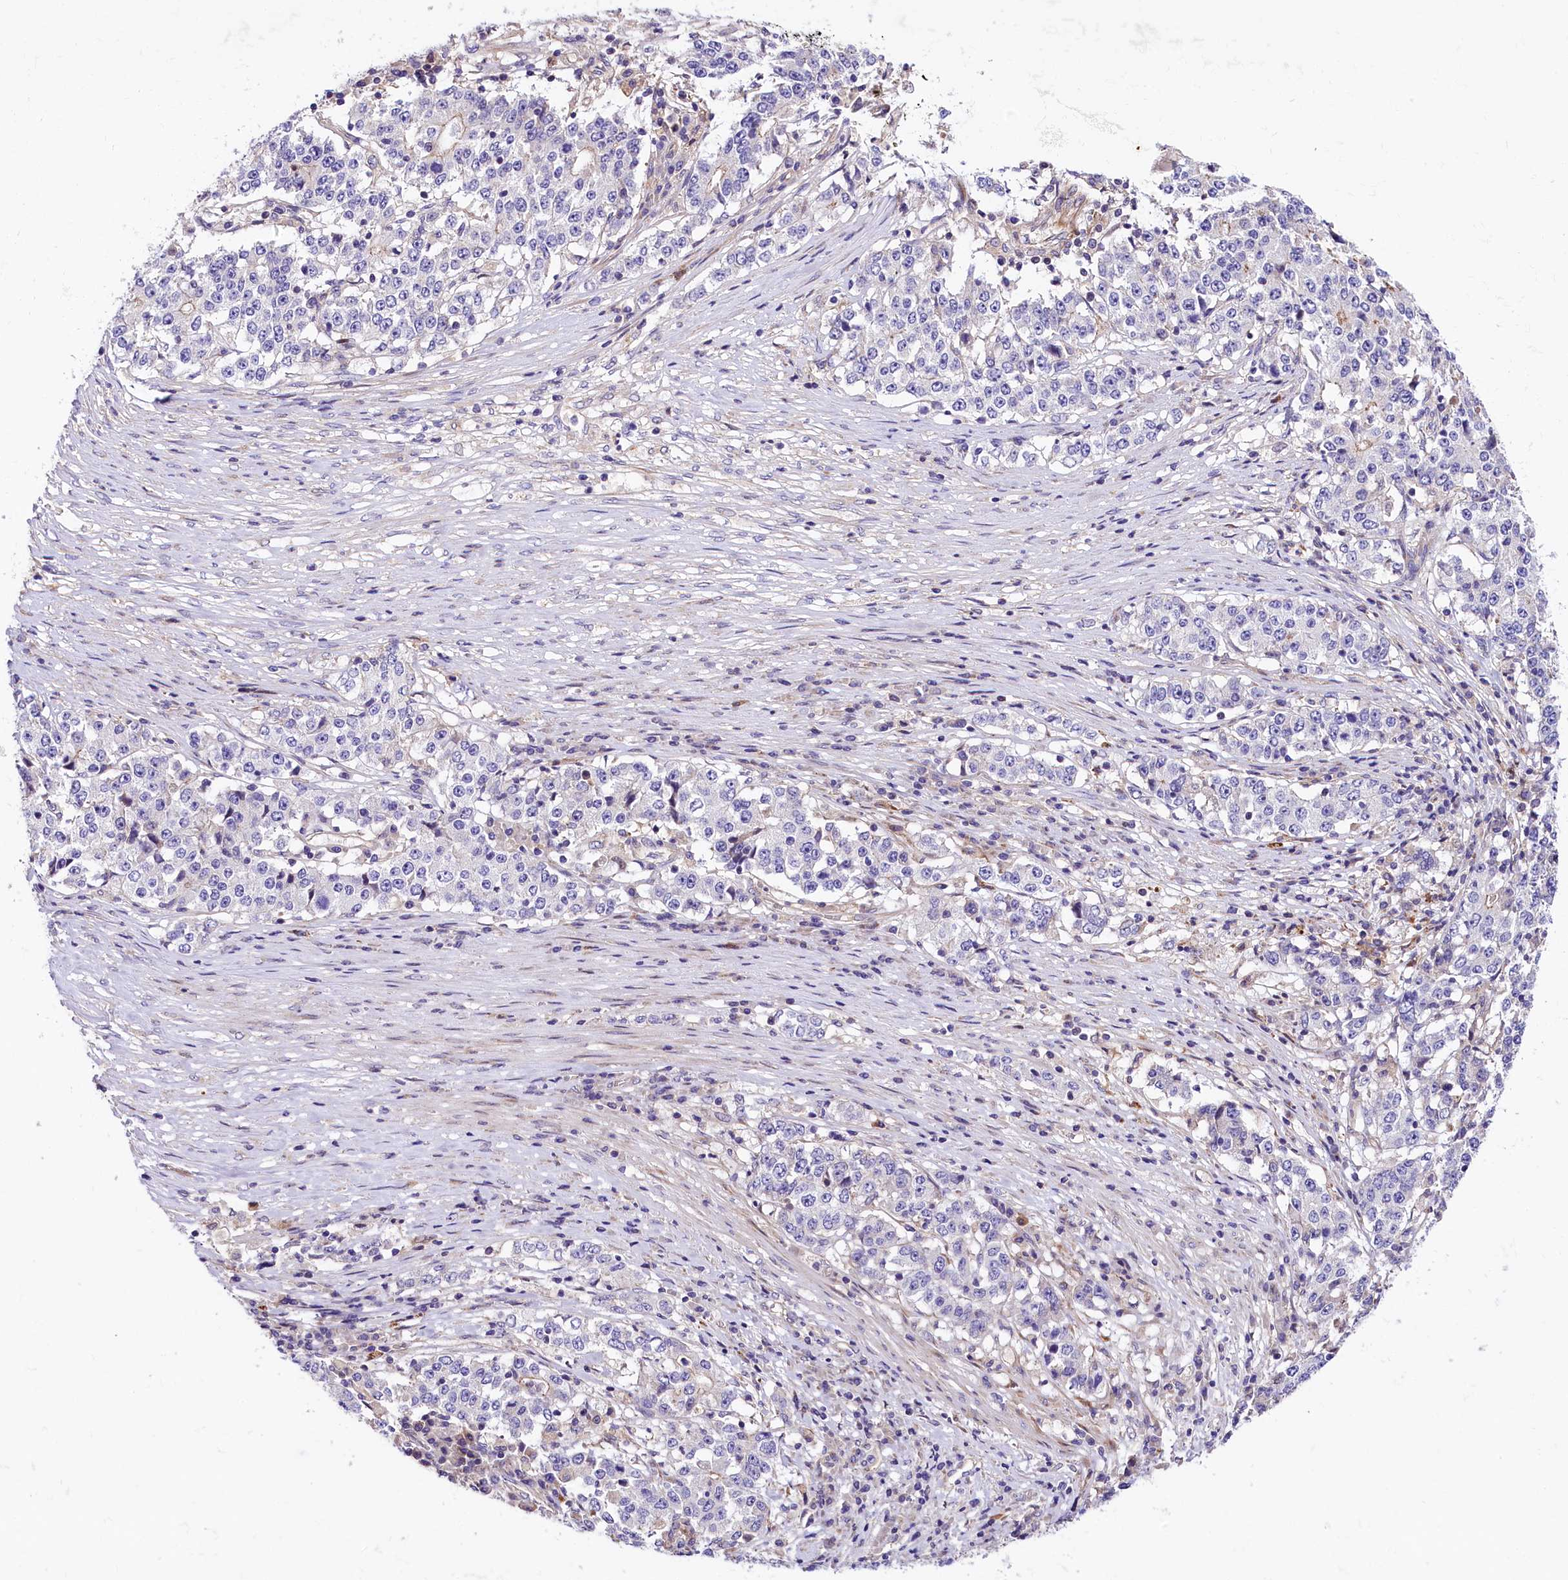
{"staining": {"intensity": "negative", "quantity": "none", "location": "none"}, "tissue": "stomach cancer", "cell_type": "Tumor cells", "image_type": "cancer", "snomed": [{"axis": "morphology", "description": "Adenocarcinoma, NOS"}, {"axis": "topography", "description": "Stomach"}], "caption": "Tumor cells show no significant protein staining in stomach adenocarcinoma. (Stains: DAB immunohistochemistry with hematoxylin counter stain, Microscopy: brightfield microscopy at high magnification).", "gene": "ARMC6", "patient": {"sex": "male", "age": 59}}